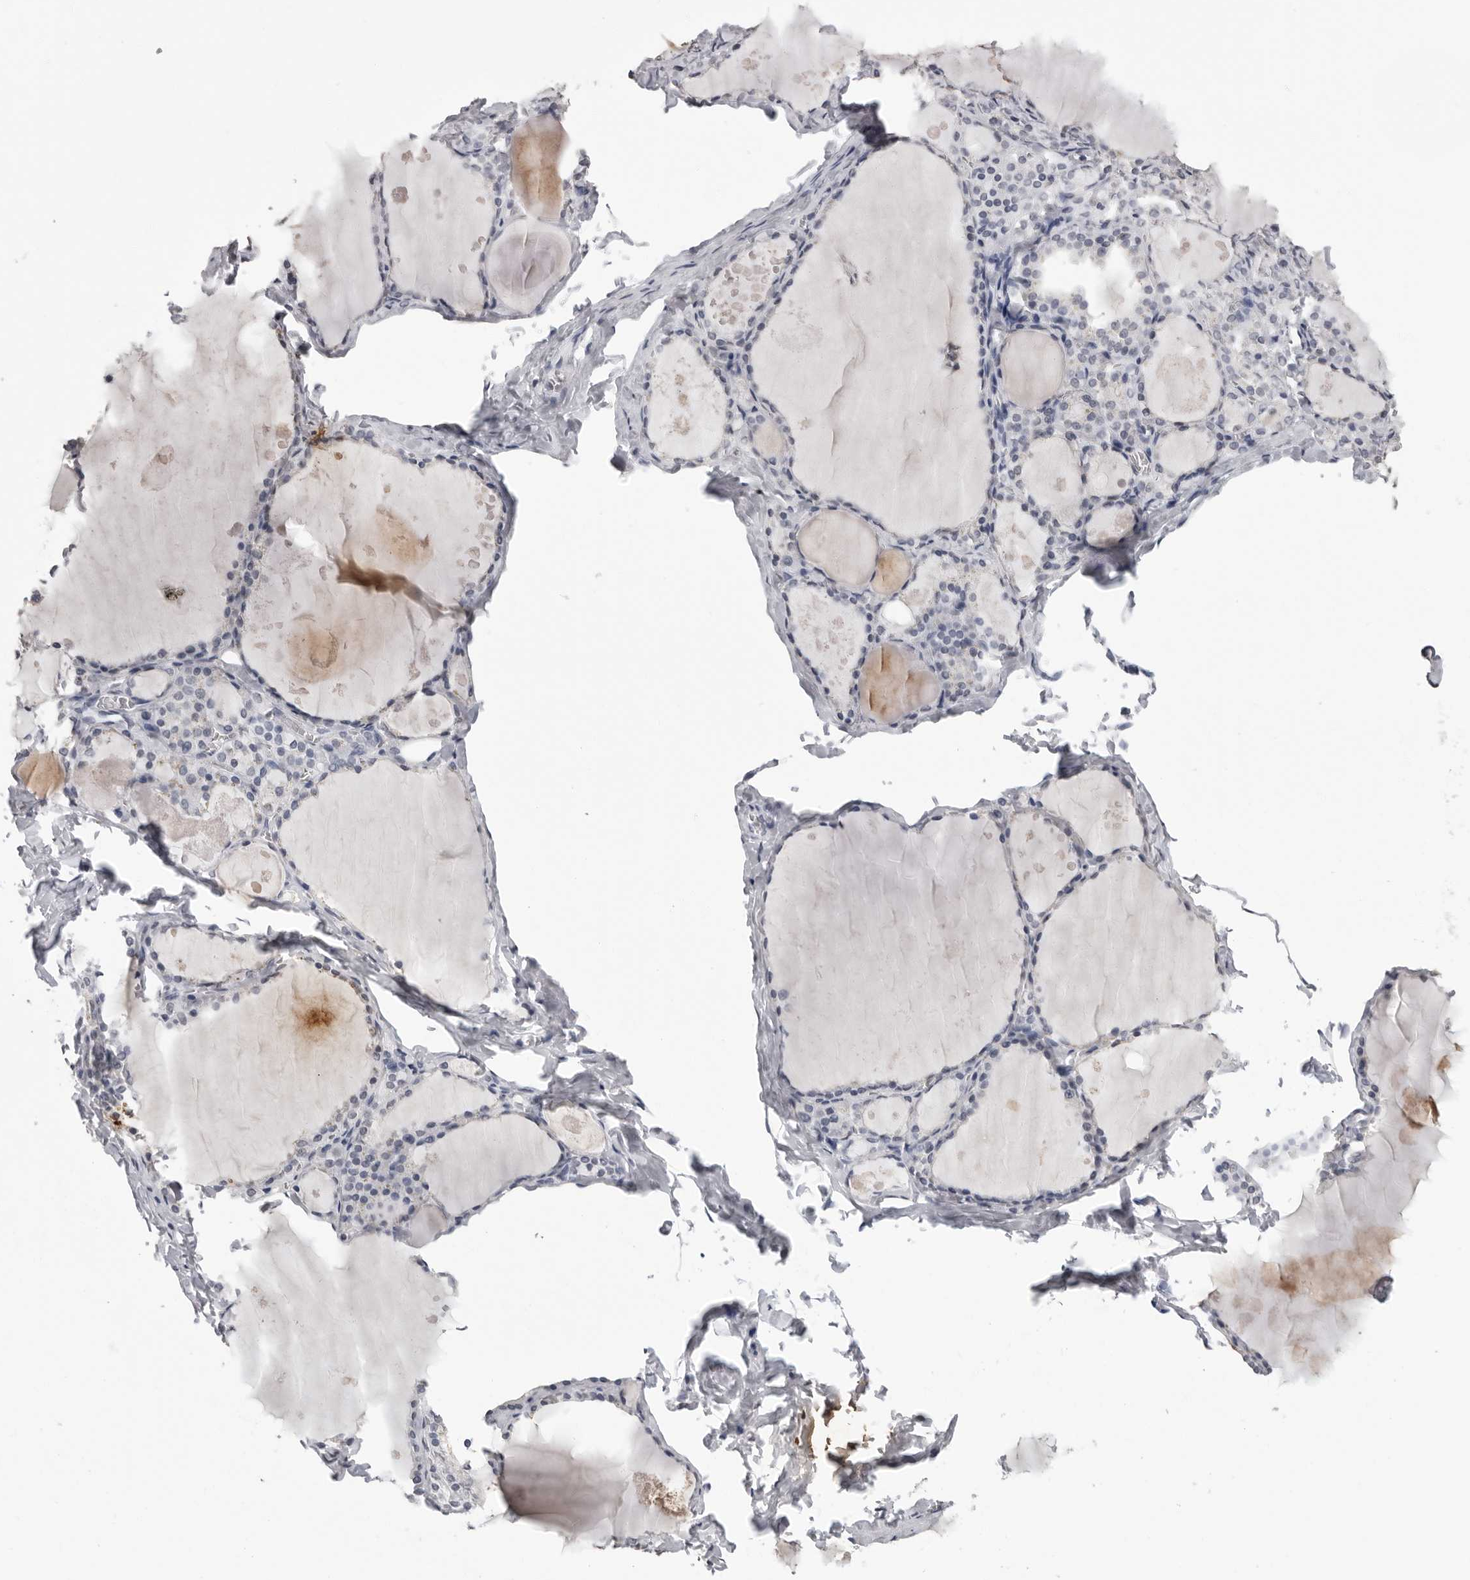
{"staining": {"intensity": "negative", "quantity": "none", "location": "none"}, "tissue": "thyroid gland", "cell_type": "Glandular cells", "image_type": "normal", "snomed": [{"axis": "morphology", "description": "Normal tissue, NOS"}, {"axis": "topography", "description": "Thyroid gland"}], "caption": "Immunohistochemical staining of normal thyroid gland reveals no significant expression in glandular cells. (DAB (3,3'-diaminobenzidine) IHC visualized using brightfield microscopy, high magnification).", "gene": "HEPACAM", "patient": {"sex": "male", "age": 56}}